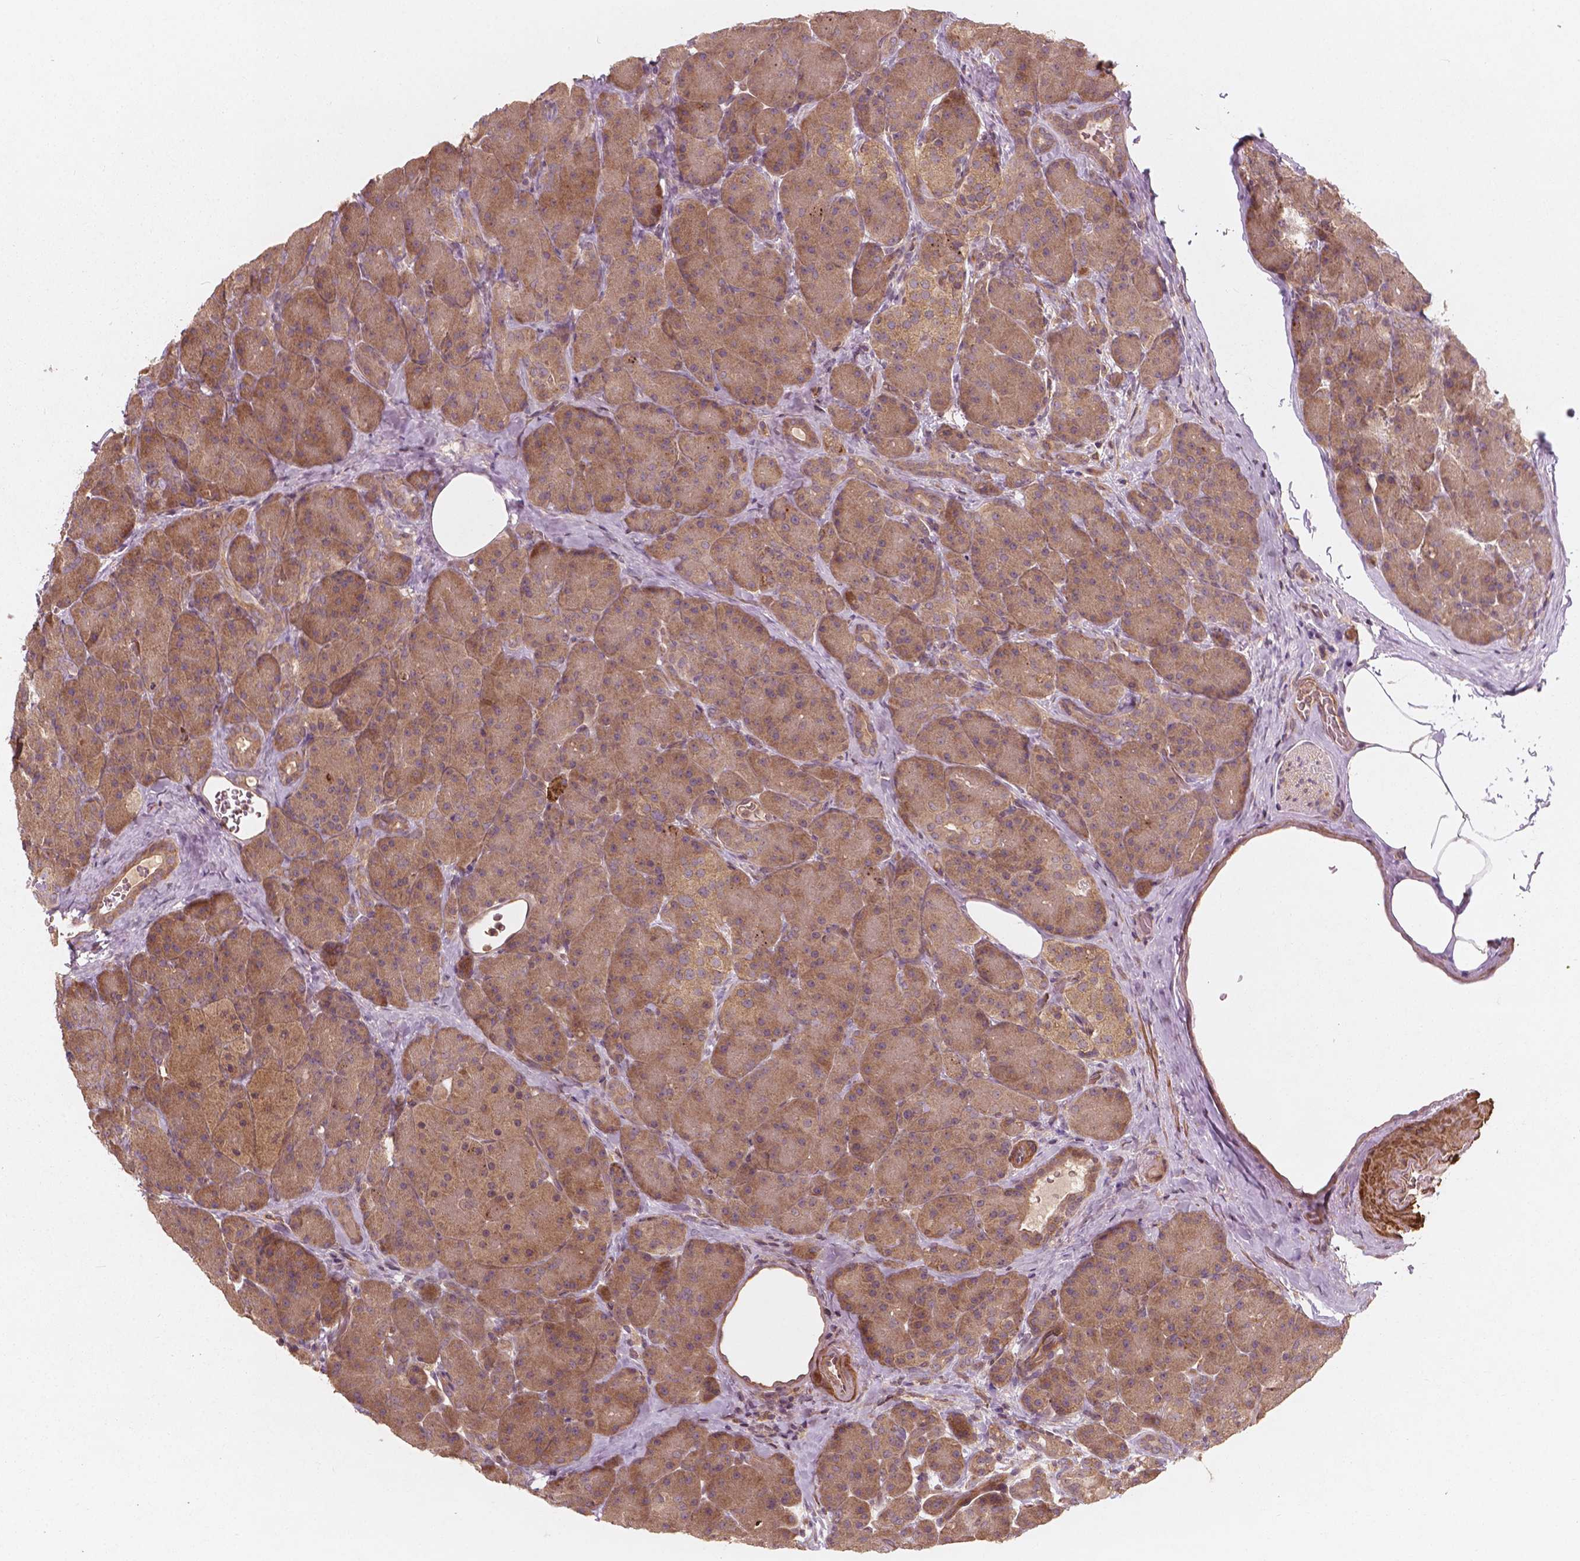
{"staining": {"intensity": "moderate", "quantity": ">75%", "location": "cytoplasmic/membranous"}, "tissue": "pancreas", "cell_type": "Exocrine glandular cells", "image_type": "normal", "snomed": [{"axis": "morphology", "description": "Normal tissue, NOS"}, {"axis": "topography", "description": "Pancreas"}], "caption": "Immunohistochemical staining of benign pancreas reveals >75% levels of moderate cytoplasmic/membranous protein expression in about >75% of exocrine glandular cells.", "gene": "CYFIP1", "patient": {"sex": "male", "age": 57}}